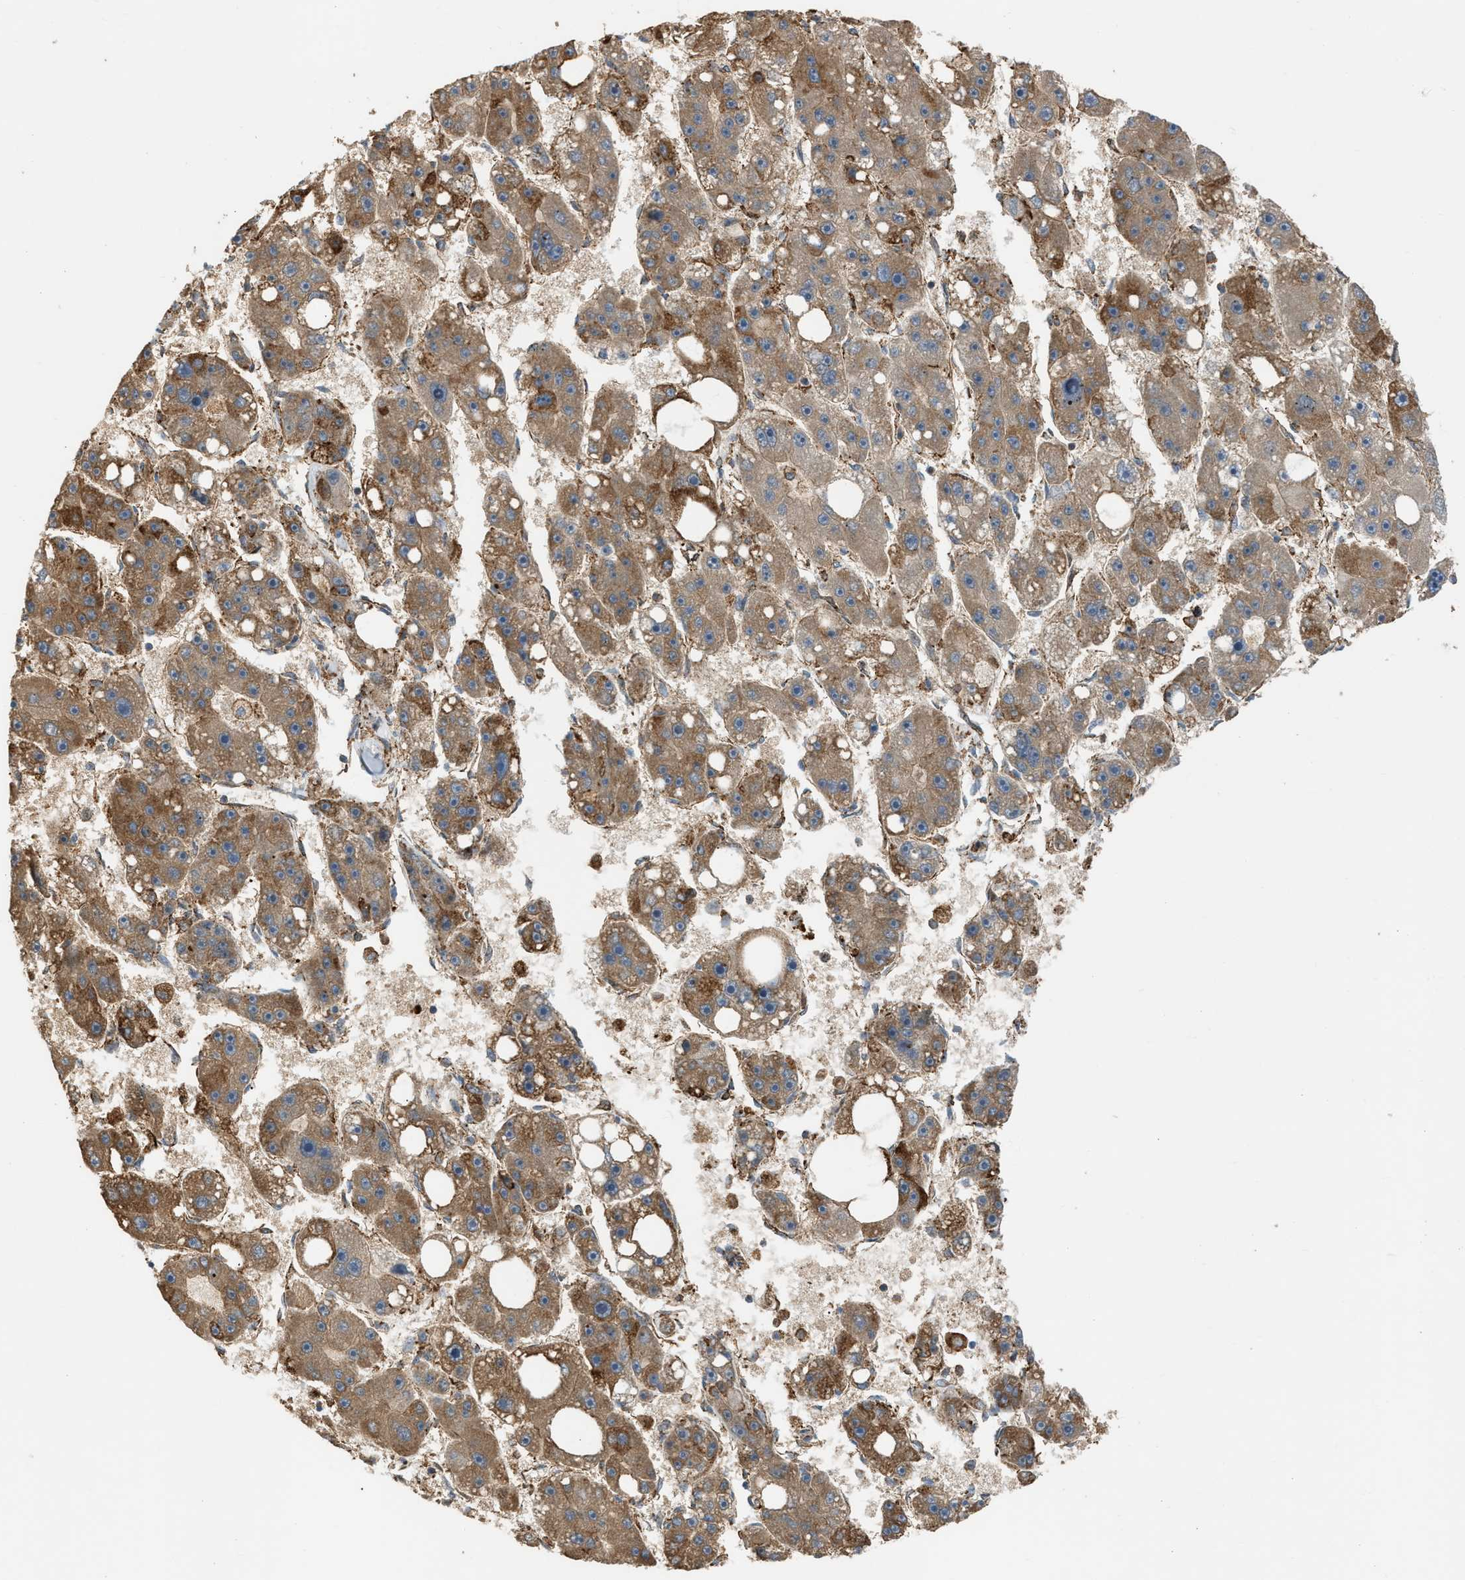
{"staining": {"intensity": "moderate", "quantity": ">75%", "location": "cytoplasmic/membranous"}, "tissue": "liver cancer", "cell_type": "Tumor cells", "image_type": "cancer", "snomed": [{"axis": "morphology", "description": "Carcinoma, Hepatocellular, NOS"}, {"axis": "topography", "description": "Liver"}], "caption": "Hepatocellular carcinoma (liver) was stained to show a protein in brown. There is medium levels of moderate cytoplasmic/membranous expression in approximately >75% of tumor cells.", "gene": "BAIAP2L1", "patient": {"sex": "female", "age": 61}}